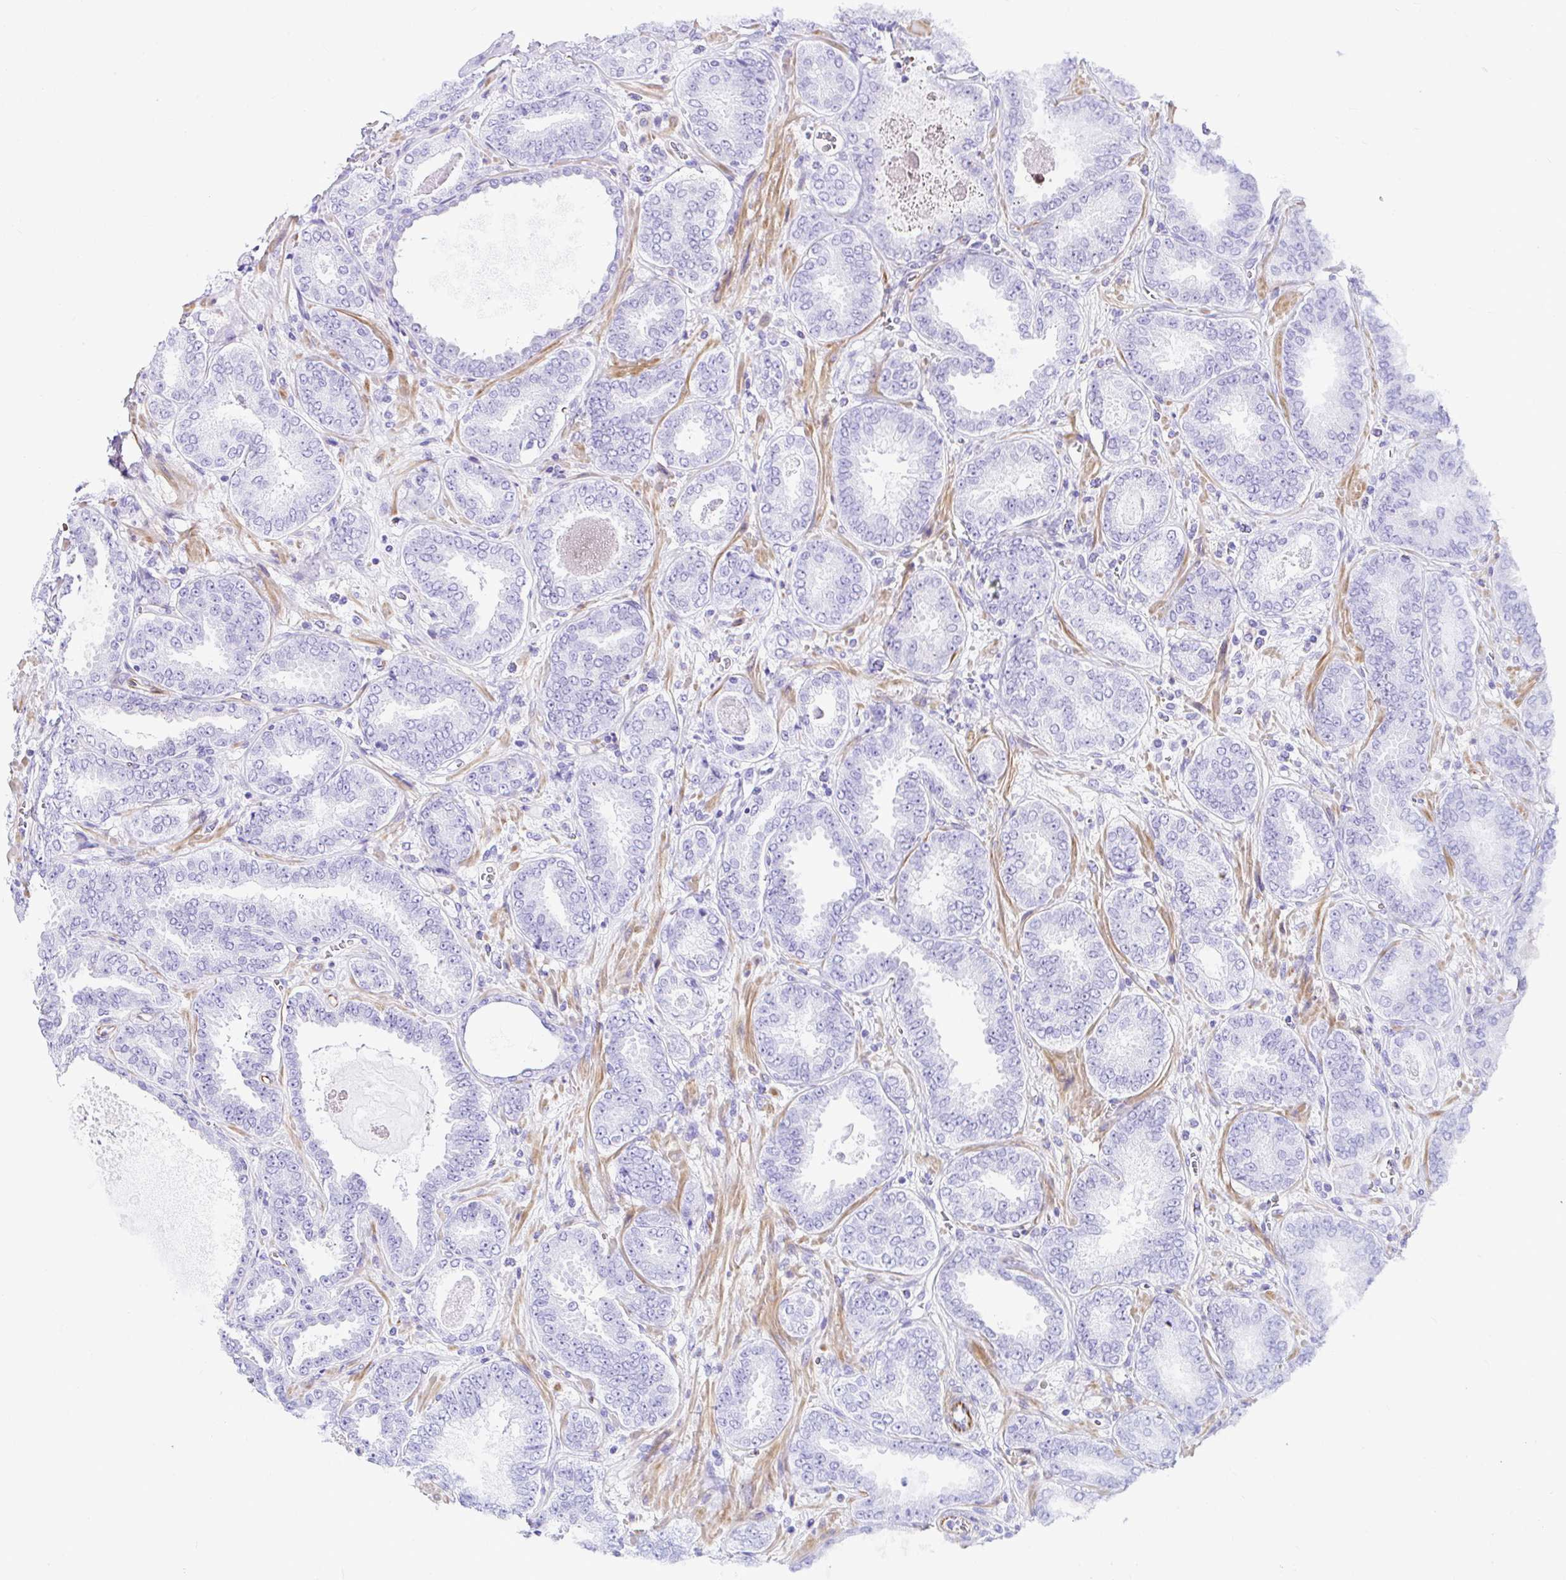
{"staining": {"intensity": "negative", "quantity": "none", "location": "none"}, "tissue": "prostate cancer", "cell_type": "Tumor cells", "image_type": "cancer", "snomed": [{"axis": "morphology", "description": "Adenocarcinoma, High grade"}, {"axis": "topography", "description": "Prostate"}], "caption": "IHC photomicrograph of human prostate cancer stained for a protein (brown), which shows no expression in tumor cells.", "gene": "DEPDC5", "patient": {"sex": "male", "age": 72}}